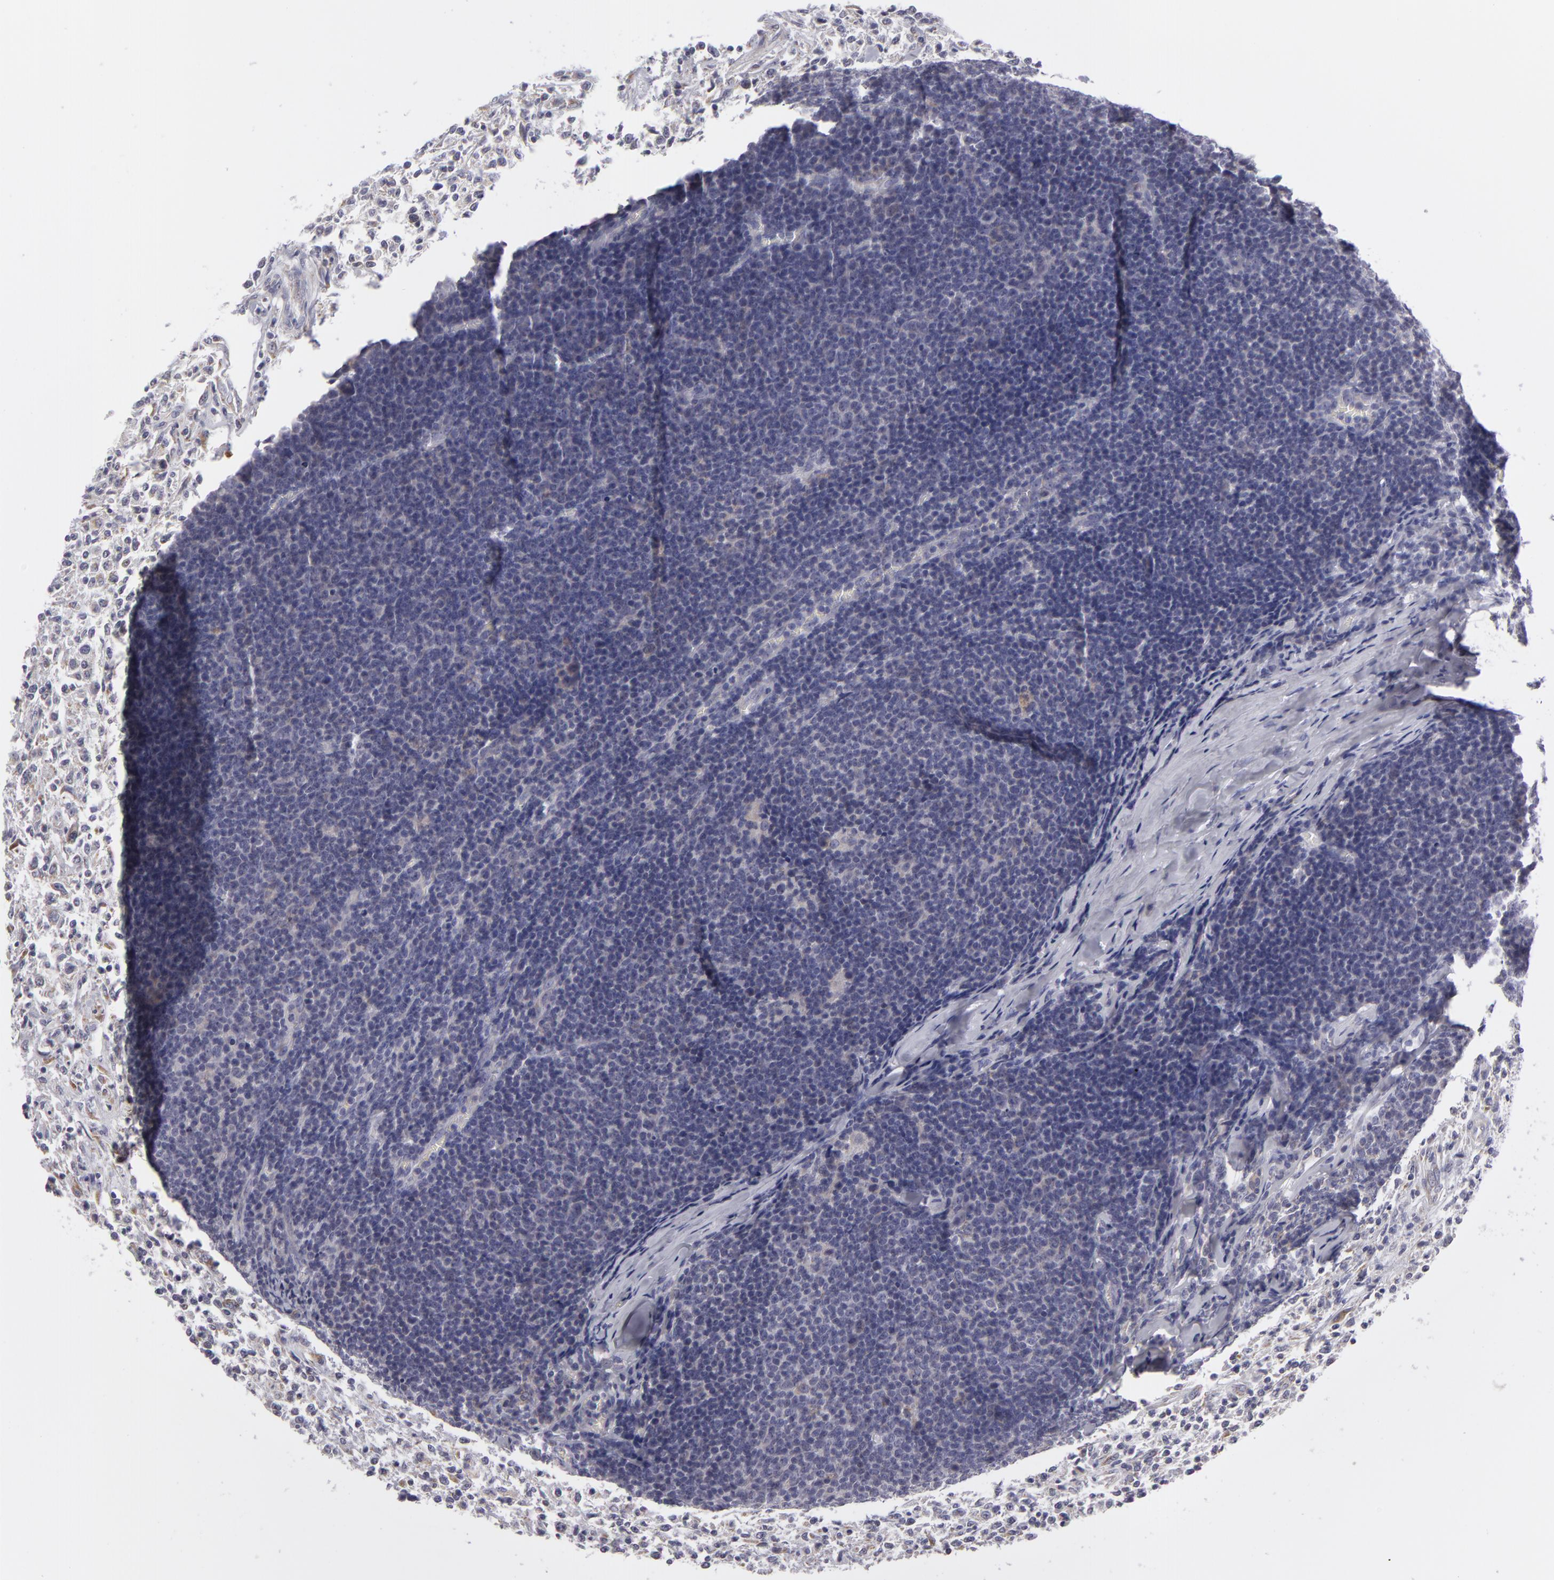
{"staining": {"intensity": "weak", "quantity": "<25%", "location": "cytoplasmic/membranous"}, "tissue": "lymphoma", "cell_type": "Tumor cells", "image_type": "cancer", "snomed": [{"axis": "morphology", "description": "Malignant lymphoma, non-Hodgkin's type, Low grade"}, {"axis": "topography", "description": "Lymph node"}], "caption": "This is an immunohistochemistry image of human low-grade malignant lymphoma, non-Hodgkin's type. There is no expression in tumor cells.", "gene": "ATP2B3", "patient": {"sex": "male", "age": 74}}